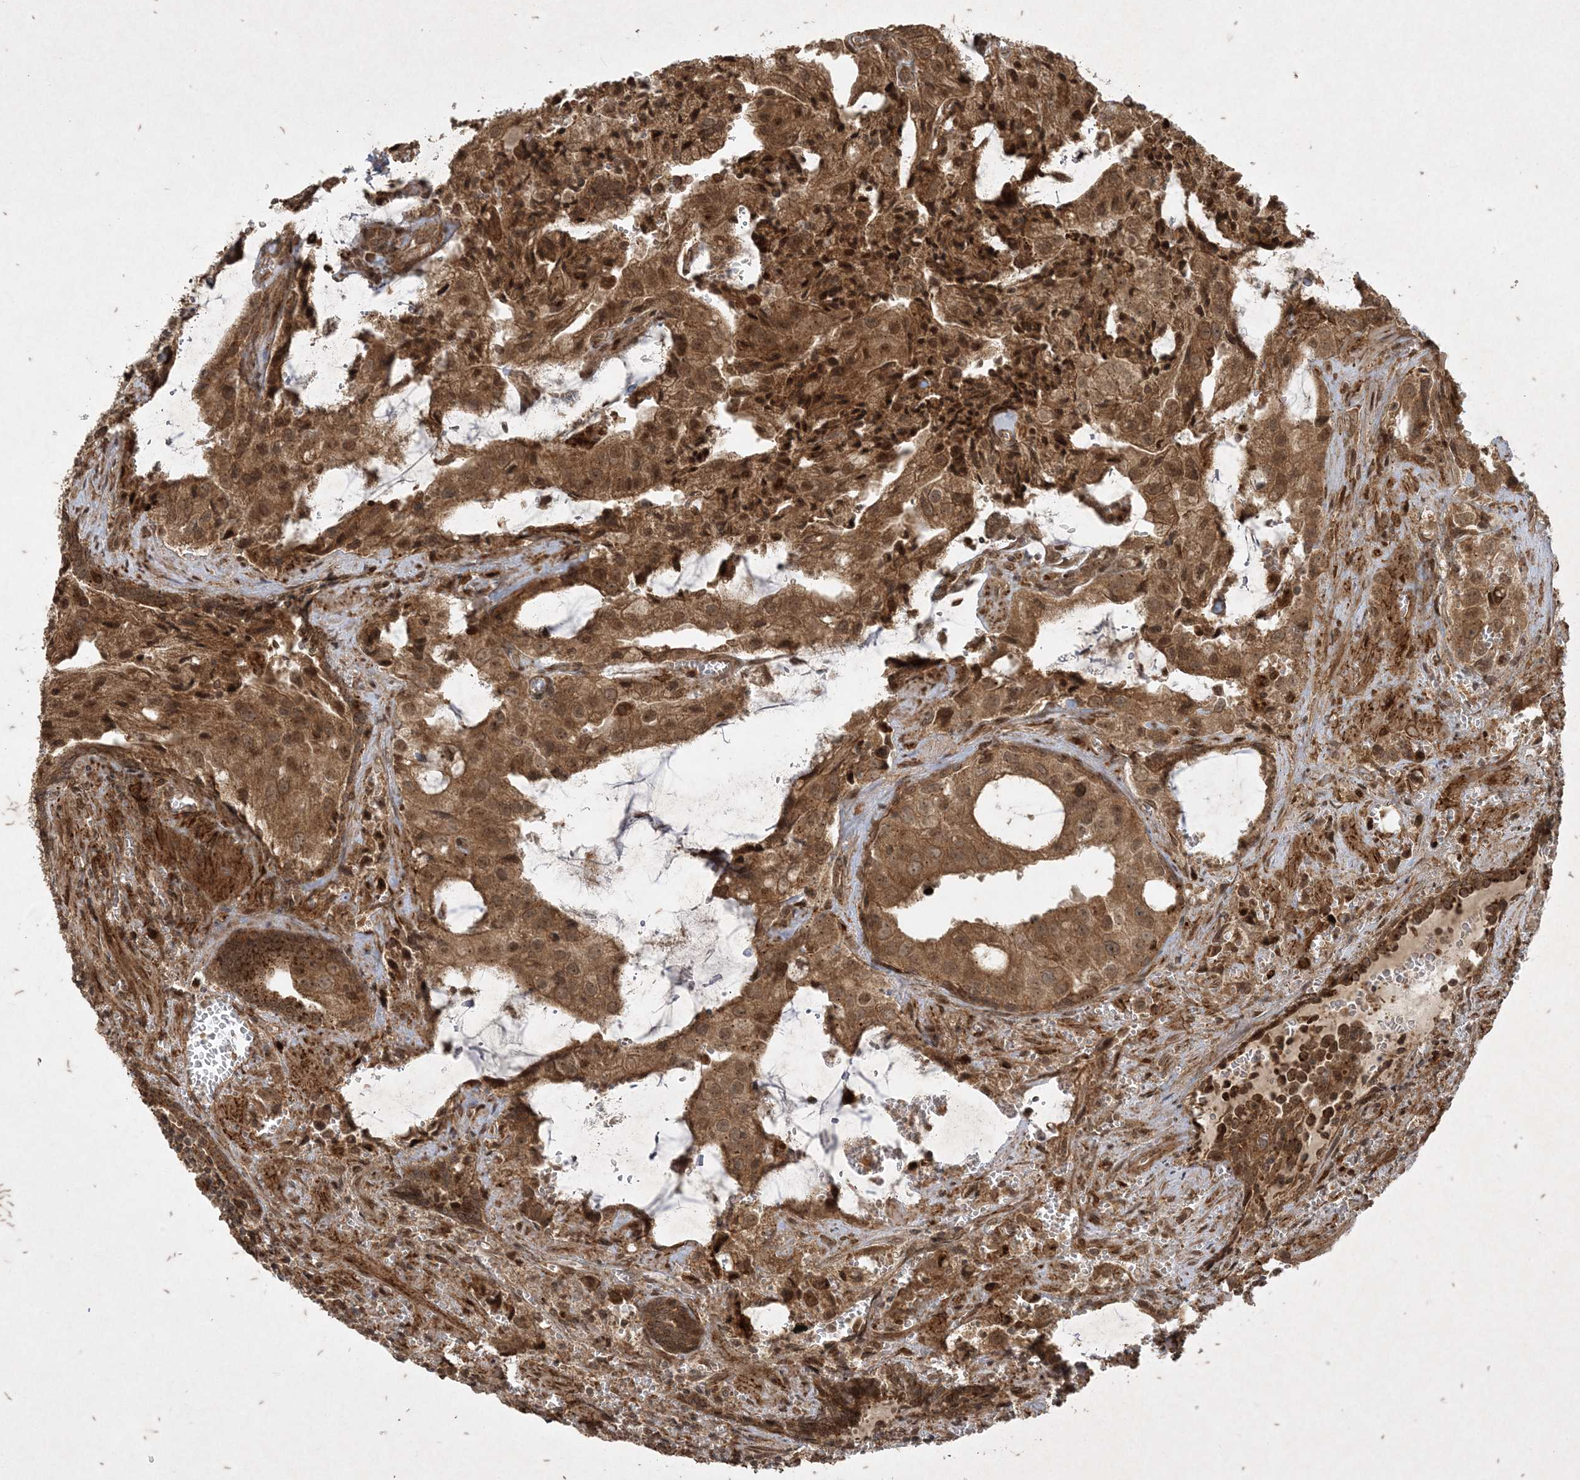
{"staining": {"intensity": "moderate", "quantity": ">75%", "location": "cytoplasmic/membranous,nuclear"}, "tissue": "prostate cancer", "cell_type": "Tumor cells", "image_type": "cancer", "snomed": [{"axis": "morphology", "description": "Adenocarcinoma, High grade"}, {"axis": "topography", "description": "Prostate"}], "caption": "Moderate cytoplasmic/membranous and nuclear staining is present in approximately >75% of tumor cells in adenocarcinoma (high-grade) (prostate).", "gene": "RRAS", "patient": {"sex": "male", "age": 68}}